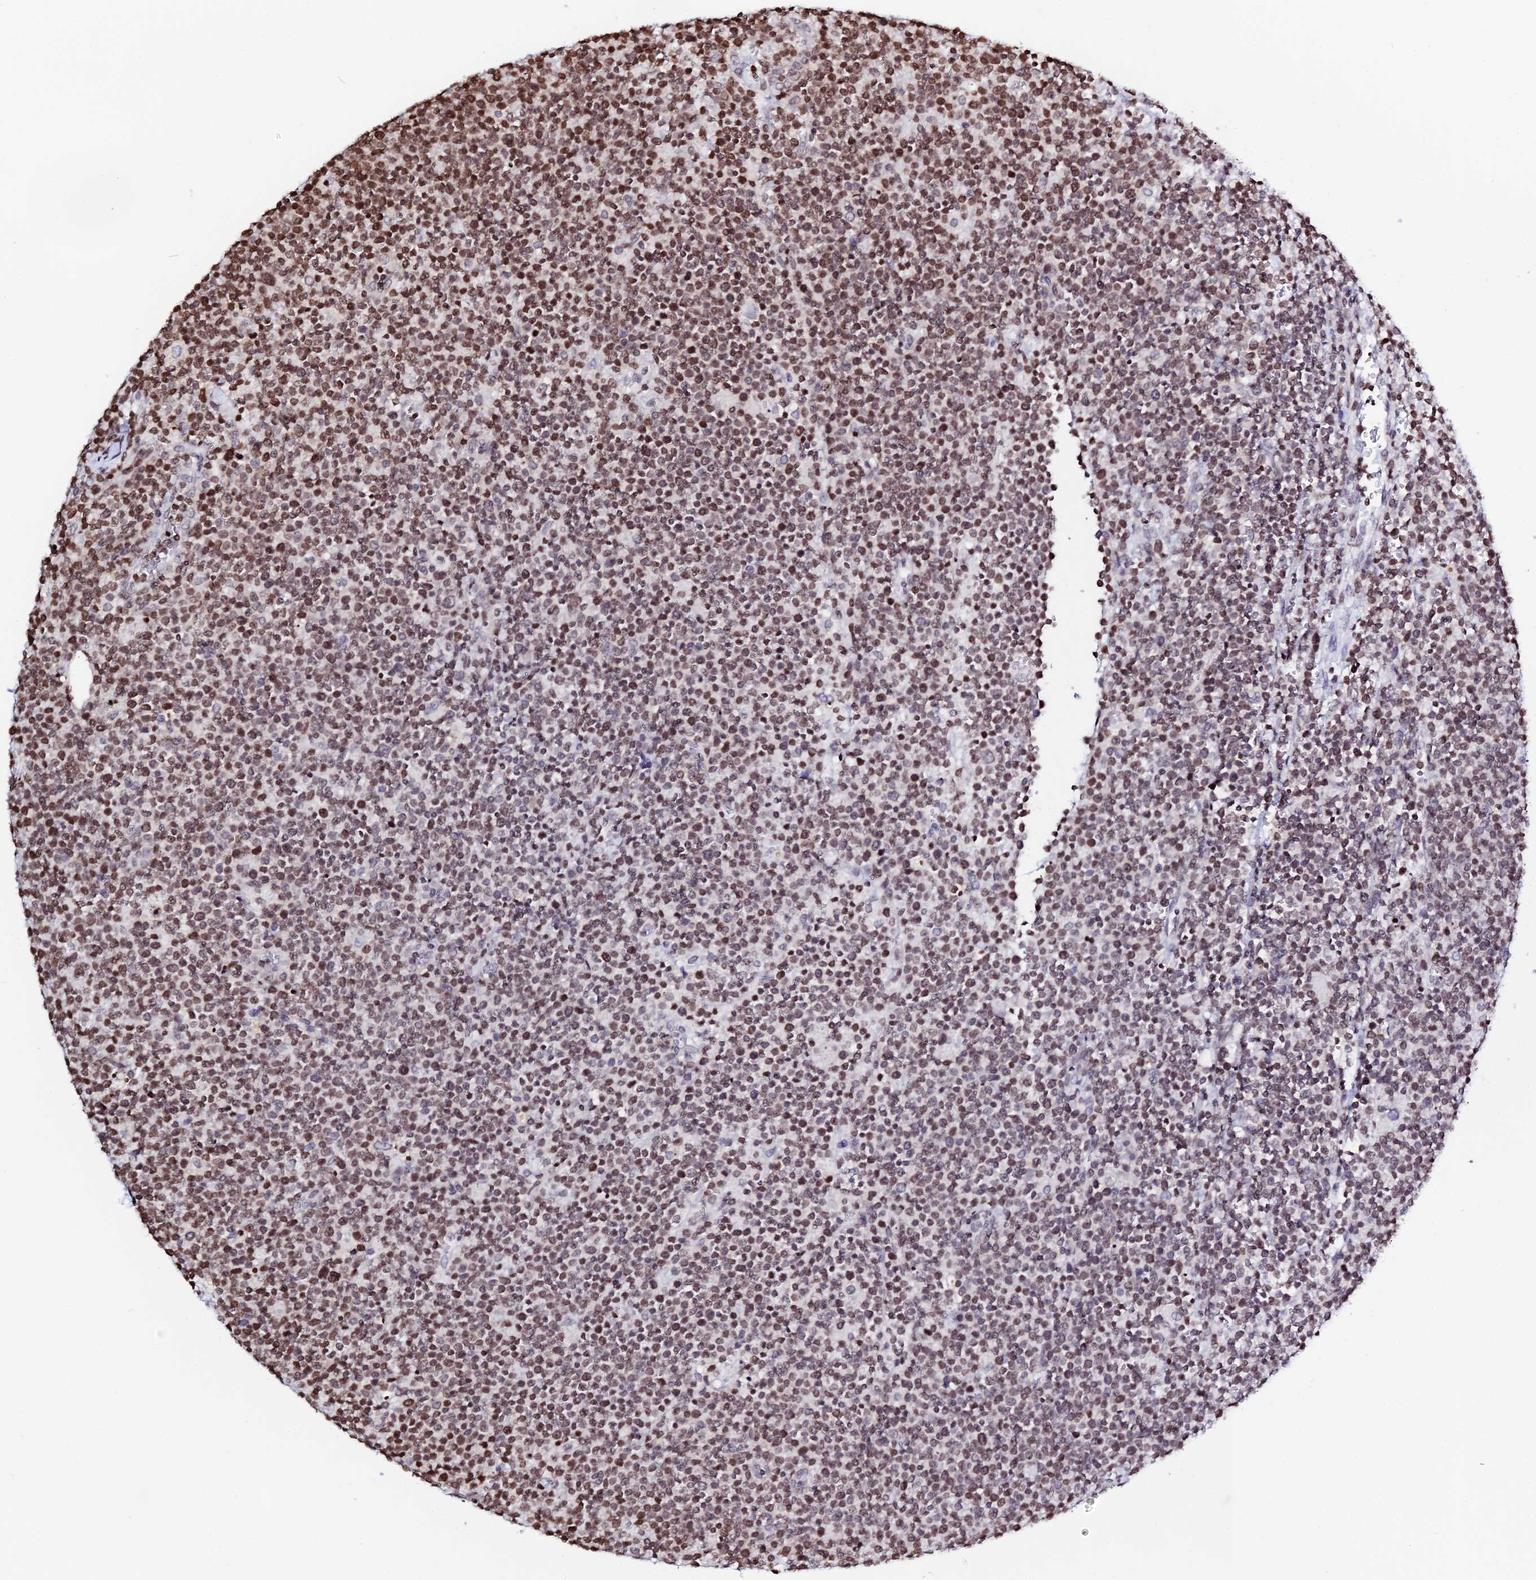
{"staining": {"intensity": "moderate", "quantity": ">75%", "location": "nuclear"}, "tissue": "lymphoma", "cell_type": "Tumor cells", "image_type": "cancer", "snomed": [{"axis": "morphology", "description": "Malignant lymphoma, non-Hodgkin's type, High grade"}, {"axis": "topography", "description": "Lymph node"}], "caption": "A medium amount of moderate nuclear staining is appreciated in about >75% of tumor cells in lymphoma tissue.", "gene": "MACROH2A2", "patient": {"sex": "male", "age": 61}}